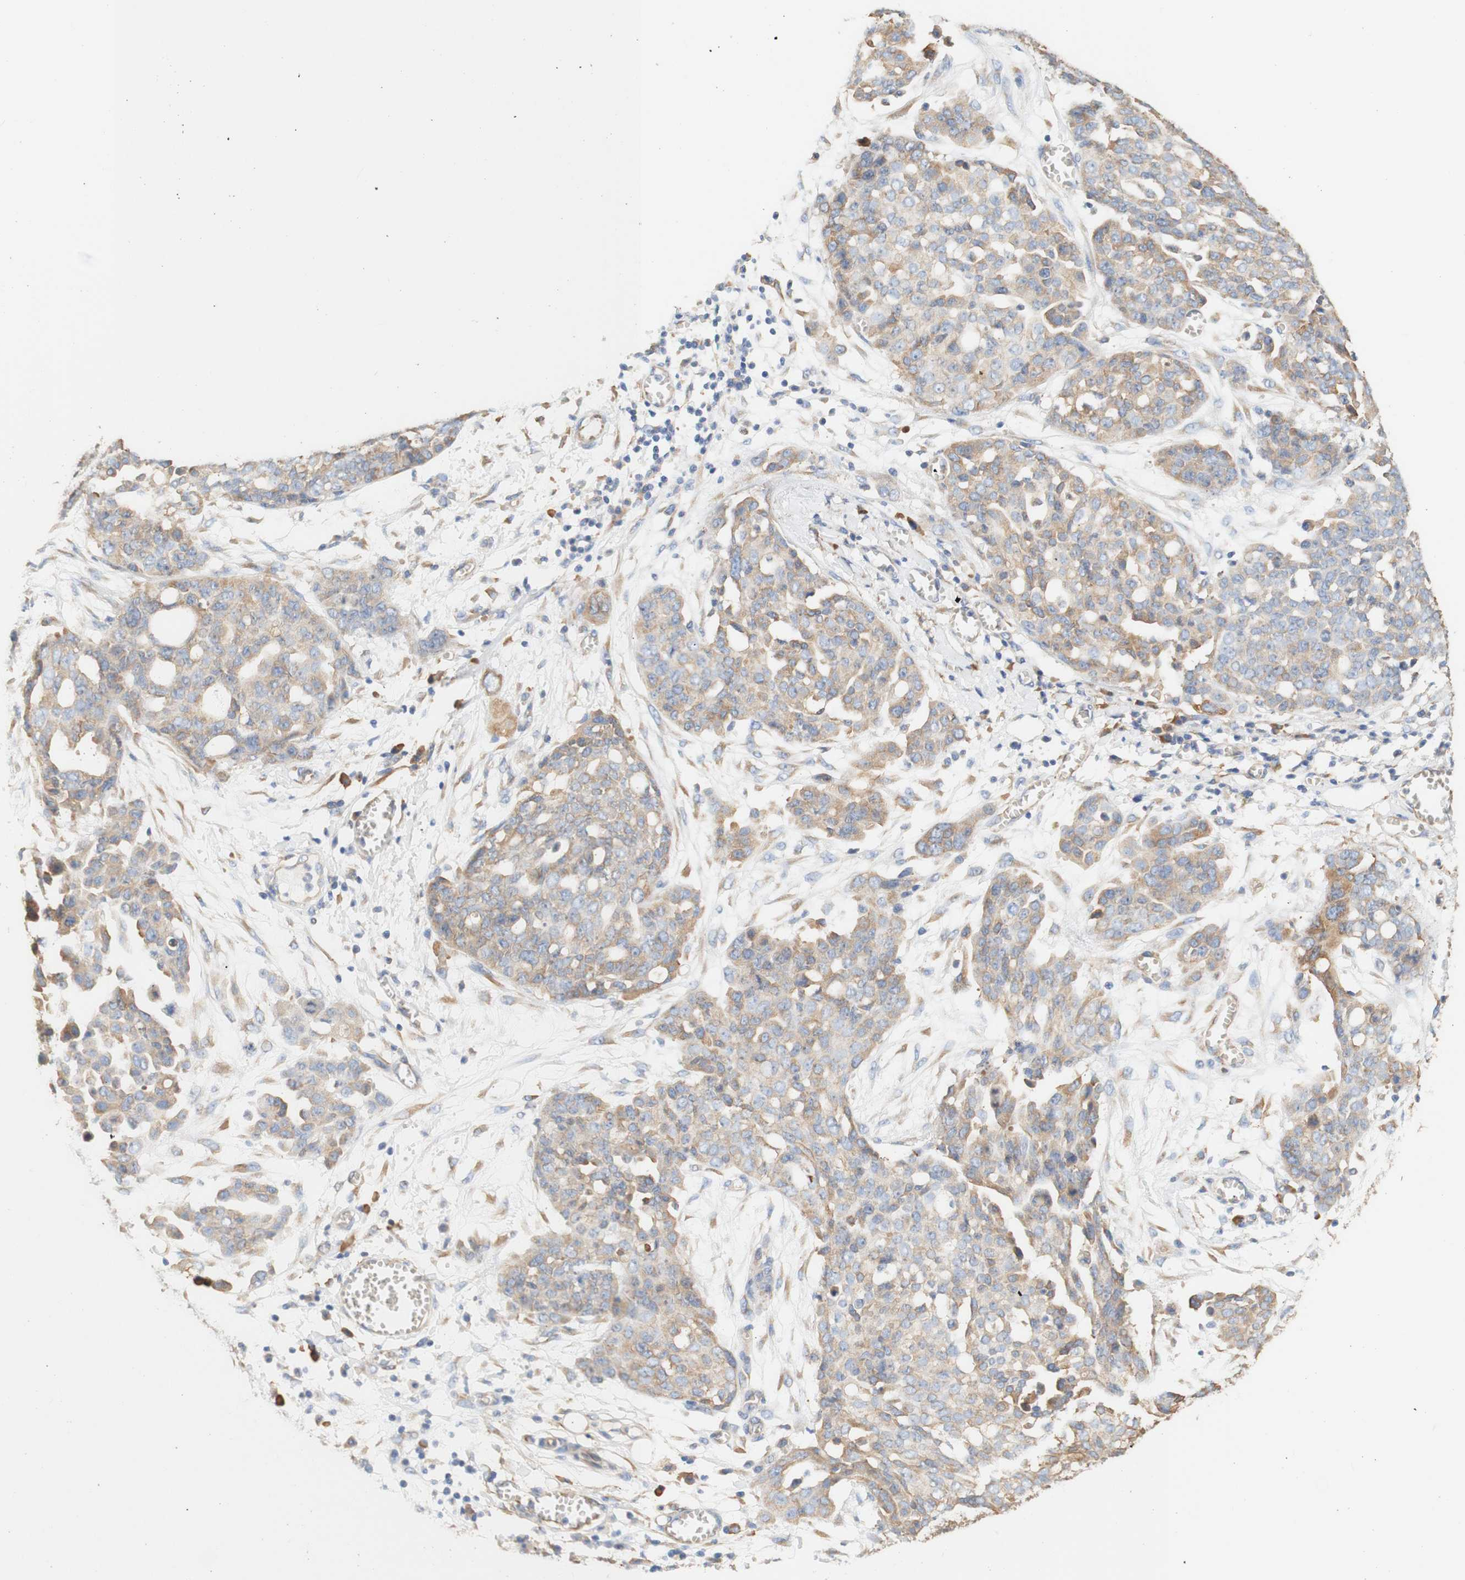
{"staining": {"intensity": "weak", "quantity": "<25%", "location": "cytoplasmic/membranous"}, "tissue": "ovarian cancer", "cell_type": "Tumor cells", "image_type": "cancer", "snomed": [{"axis": "morphology", "description": "Cystadenocarcinoma, serous, NOS"}, {"axis": "topography", "description": "Soft tissue"}, {"axis": "topography", "description": "Ovary"}], "caption": "A micrograph of human serous cystadenocarcinoma (ovarian) is negative for staining in tumor cells.", "gene": "EIF2AK4", "patient": {"sex": "female", "age": 57}}